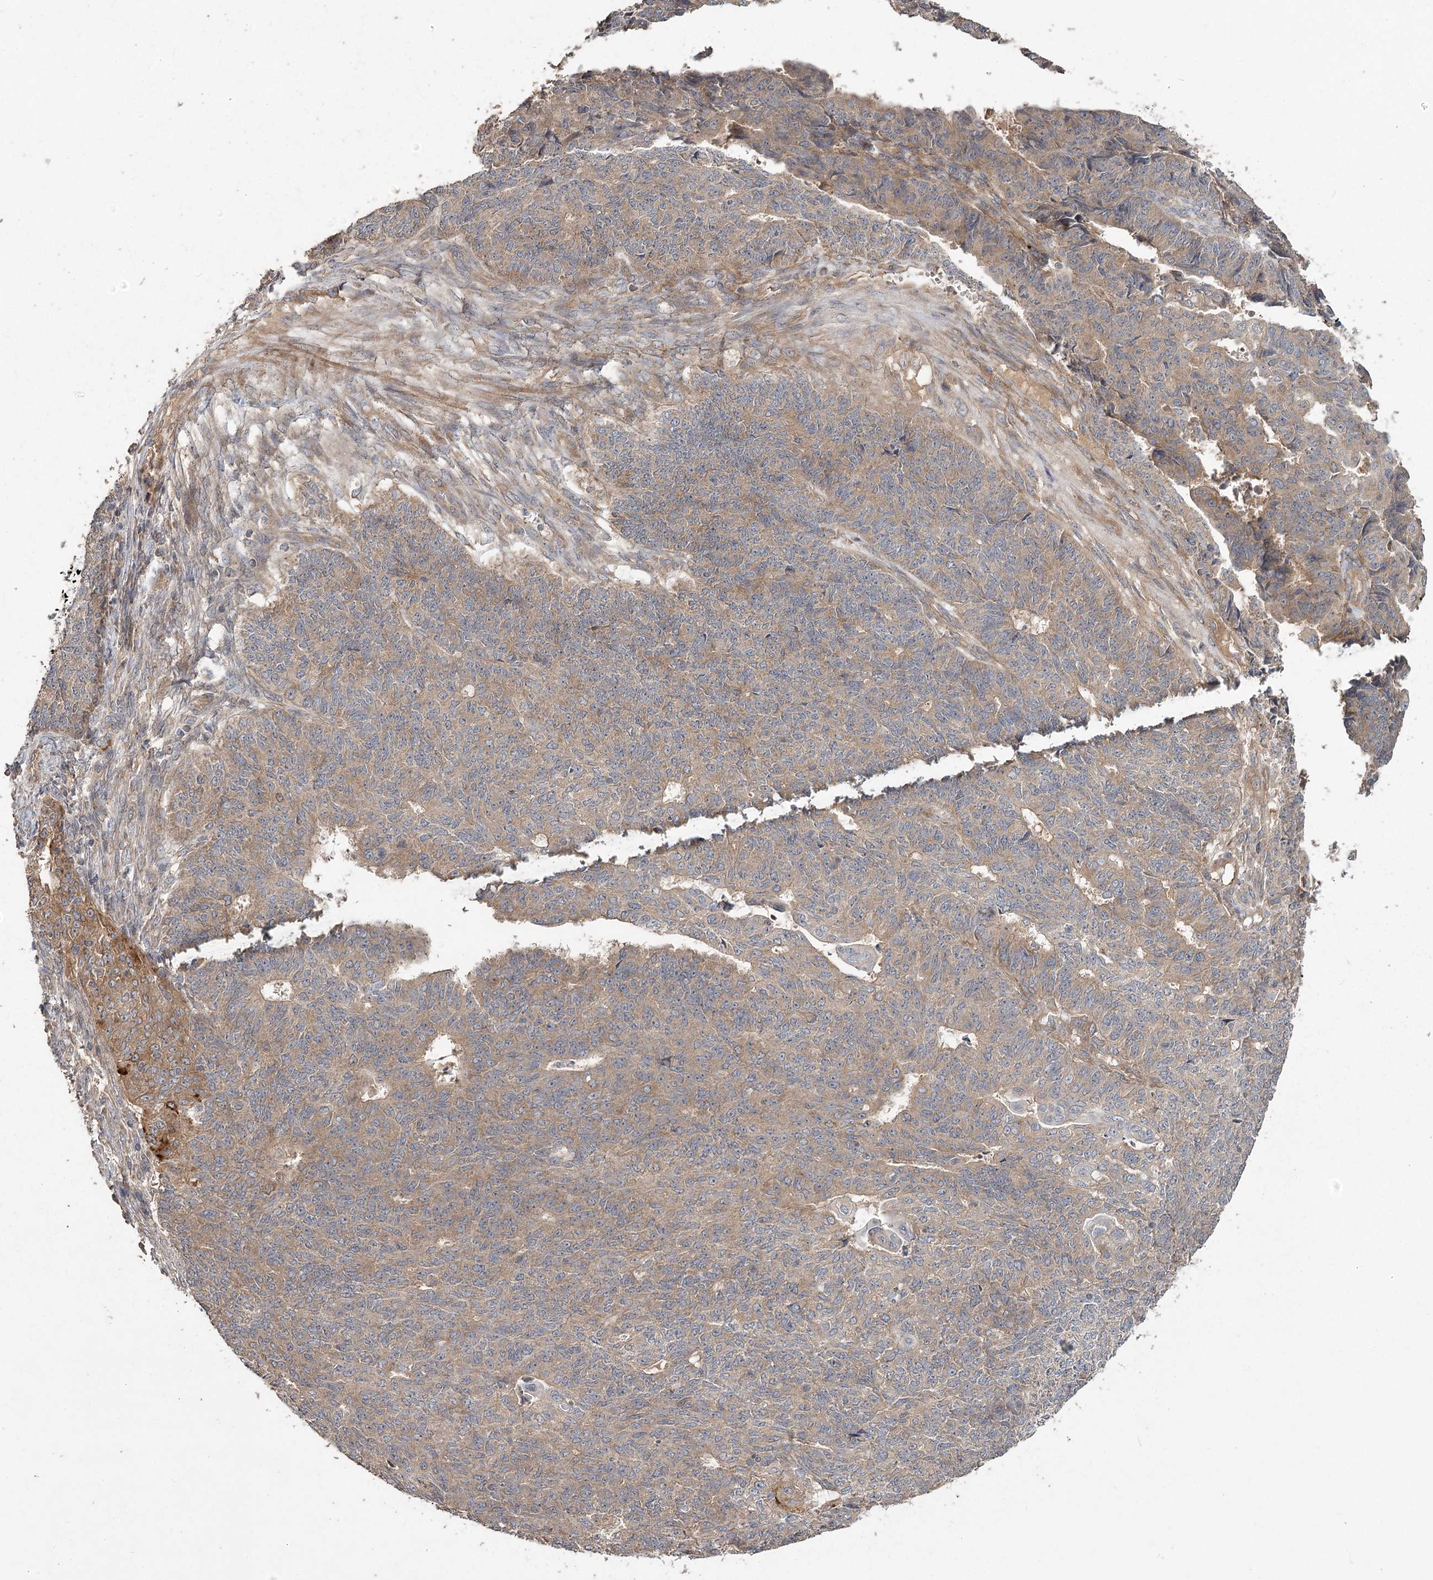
{"staining": {"intensity": "weak", "quantity": "25%-75%", "location": "cytoplasmic/membranous"}, "tissue": "endometrial cancer", "cell_type": "Tumor cells", "image_type": "cancer", "snomed": [{"axis": "morphology", "description": "Adenocarcinoma, NOS"}, {"axis": "topography", "description": "Endometrium"}], "caption": "Immunohistochemistry (IHC) of adenocarcinoma (endometrial) displays low levels of weak cytoplasmic/membranous staining in about 25%-75% of tumor cells. The staining is performed using DAB brown chromogen to label protein expression. The nuclei are counter-stained blue using hematoxylin.", "gene": "RIN2", "patient": {"sex": "female", "age": 32}}